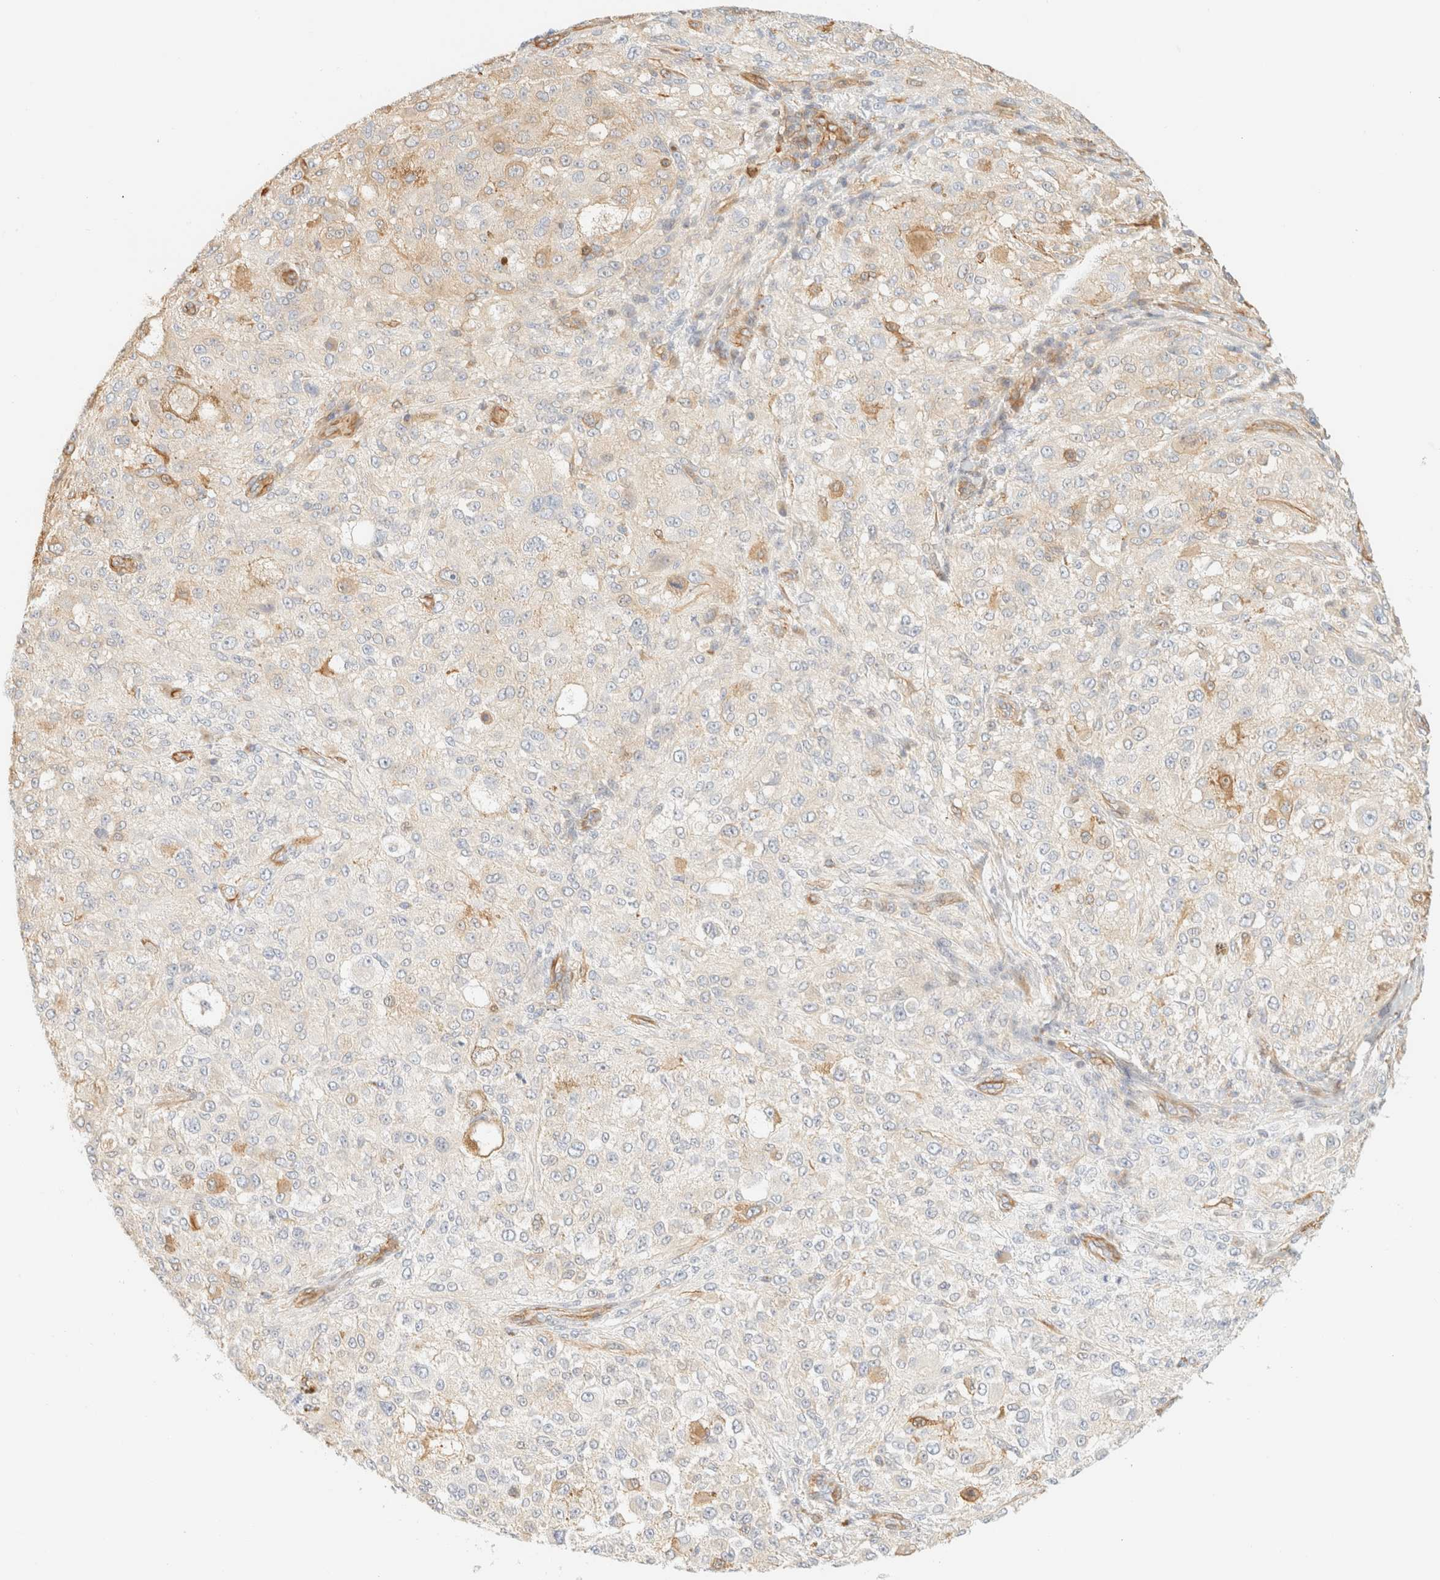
{"staining": {"intensity": "moderate", "quantity": "<25%", "location": "cytoplasmic/membranous"}, "tissue": "melanoma", "cell_type": "Tumor cells", "image_type": "cancer", "snomed": [{"axis": "morphology", "description": "Necrosis, NOS"}, {"axis": "morphology", "description": "Malignant melanoma, NOS"}, {"axis": "topography", "description": "Skin"}], "caption": "A brown stain labels moderate cytoplasmic/membranous positivity of a protein in malignant melanoma tumor cells. (brown staining indicates protein expression, while blue staining denotes nuclei).", "gene": "OTOP2", "patient": {"sex": "female", "age": 87}}